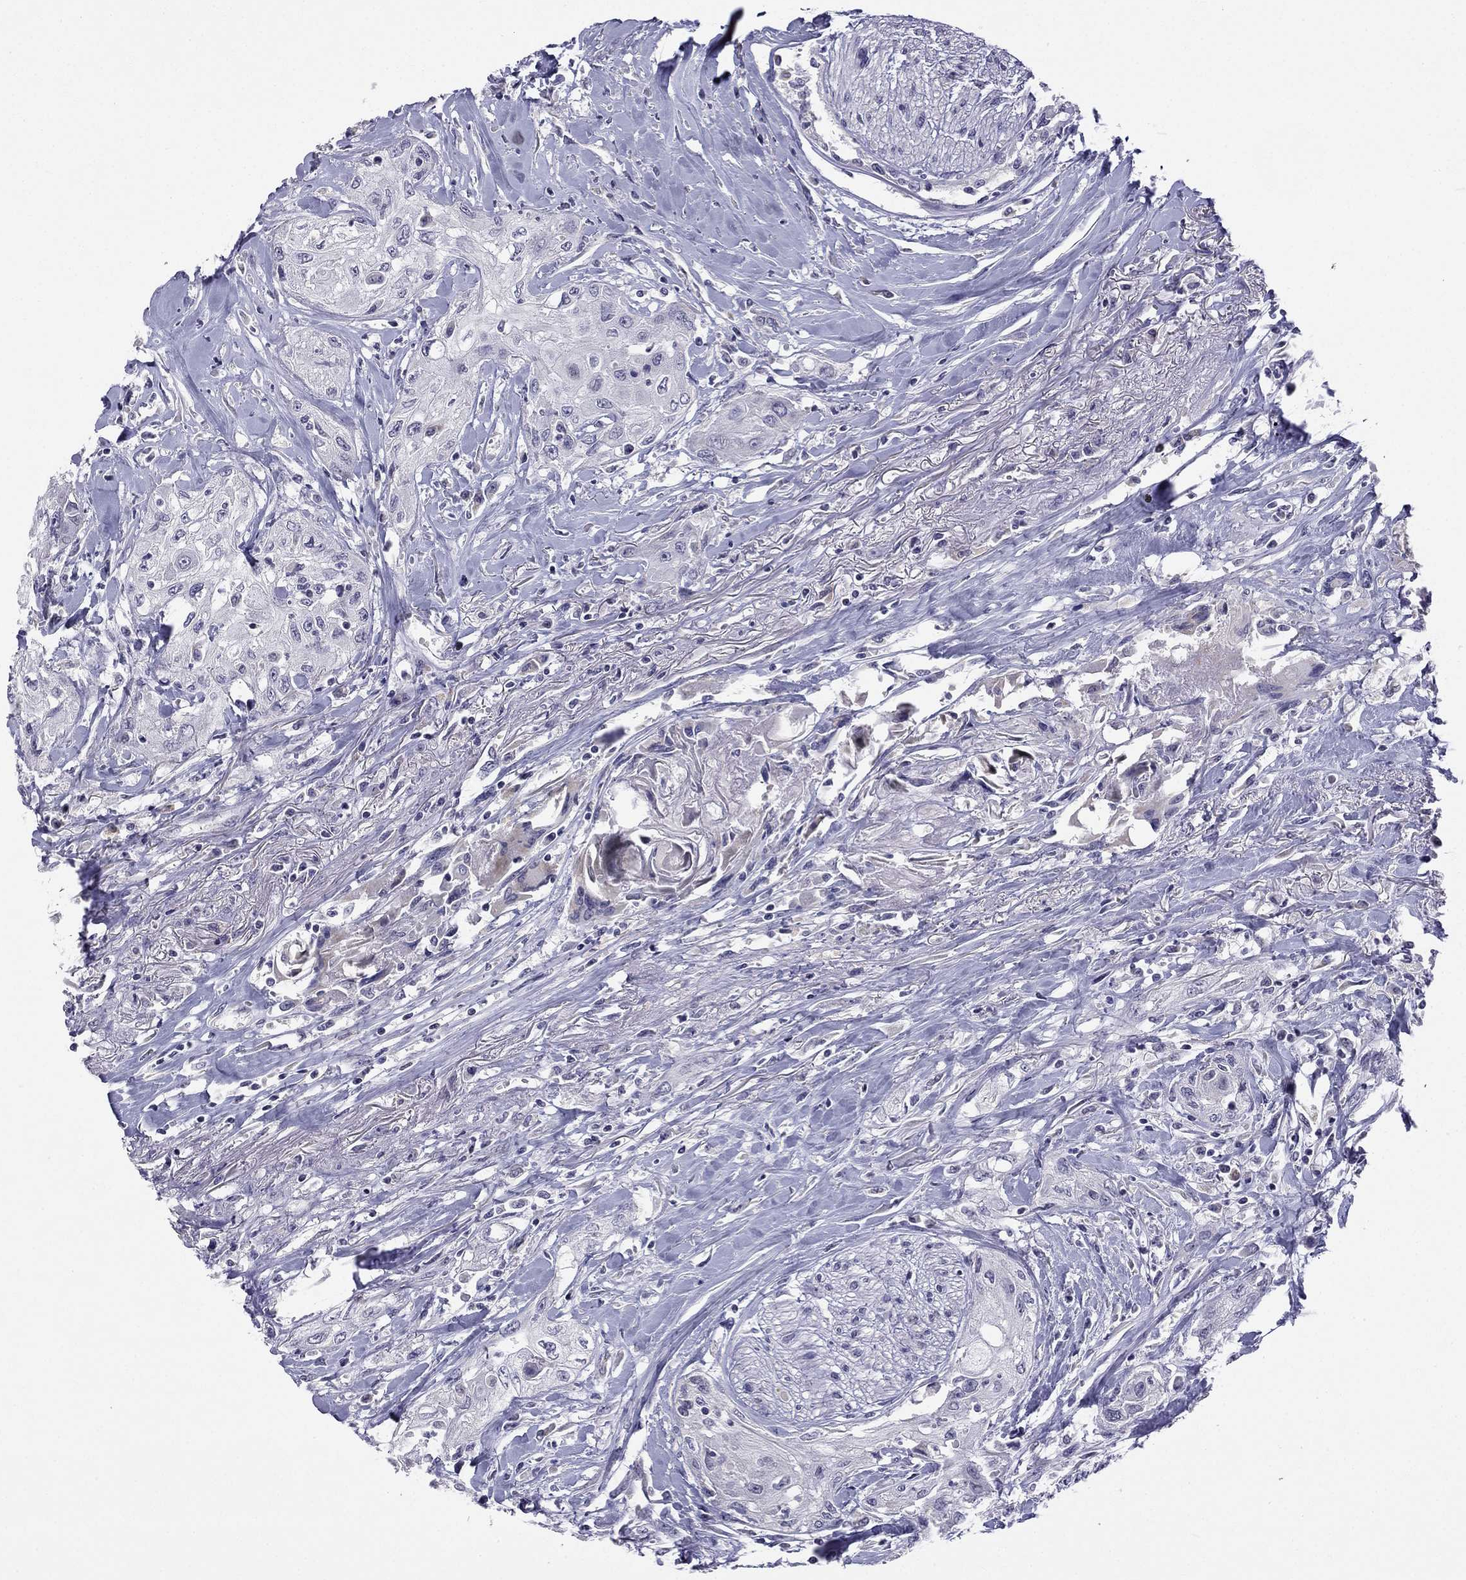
{"staining": {"intensity": "negative", "quantity": "none", "location": "none"}, "tissue": "head and neck cancer", "cell_type": "Tumor cells", "image_type": "cancer", "snomed": [{"axis": "morphology", "description": "Normal tissue, NOS"}, {"axis": "morphology", "description": "Squamous cell carcinoma, NOS"}, {"axis": "topography", "description": "Oral tissue"}, {"axis": "topography", "description": "Peripheral nerve tissue"}, {"axis": "topography", "description": "Head-Neck"}], "caption": "Head and neck cancer was stained to show a protein in brown. There is no significant expression in tumor cells. The staining was performed using DAB to visualize the protein expression in brown, while the nuclei were stained in blue with hematoxylin (Magnification: 20x).", "gene": "C5orf49", "patient": {"sex": "female", "age": 59}}